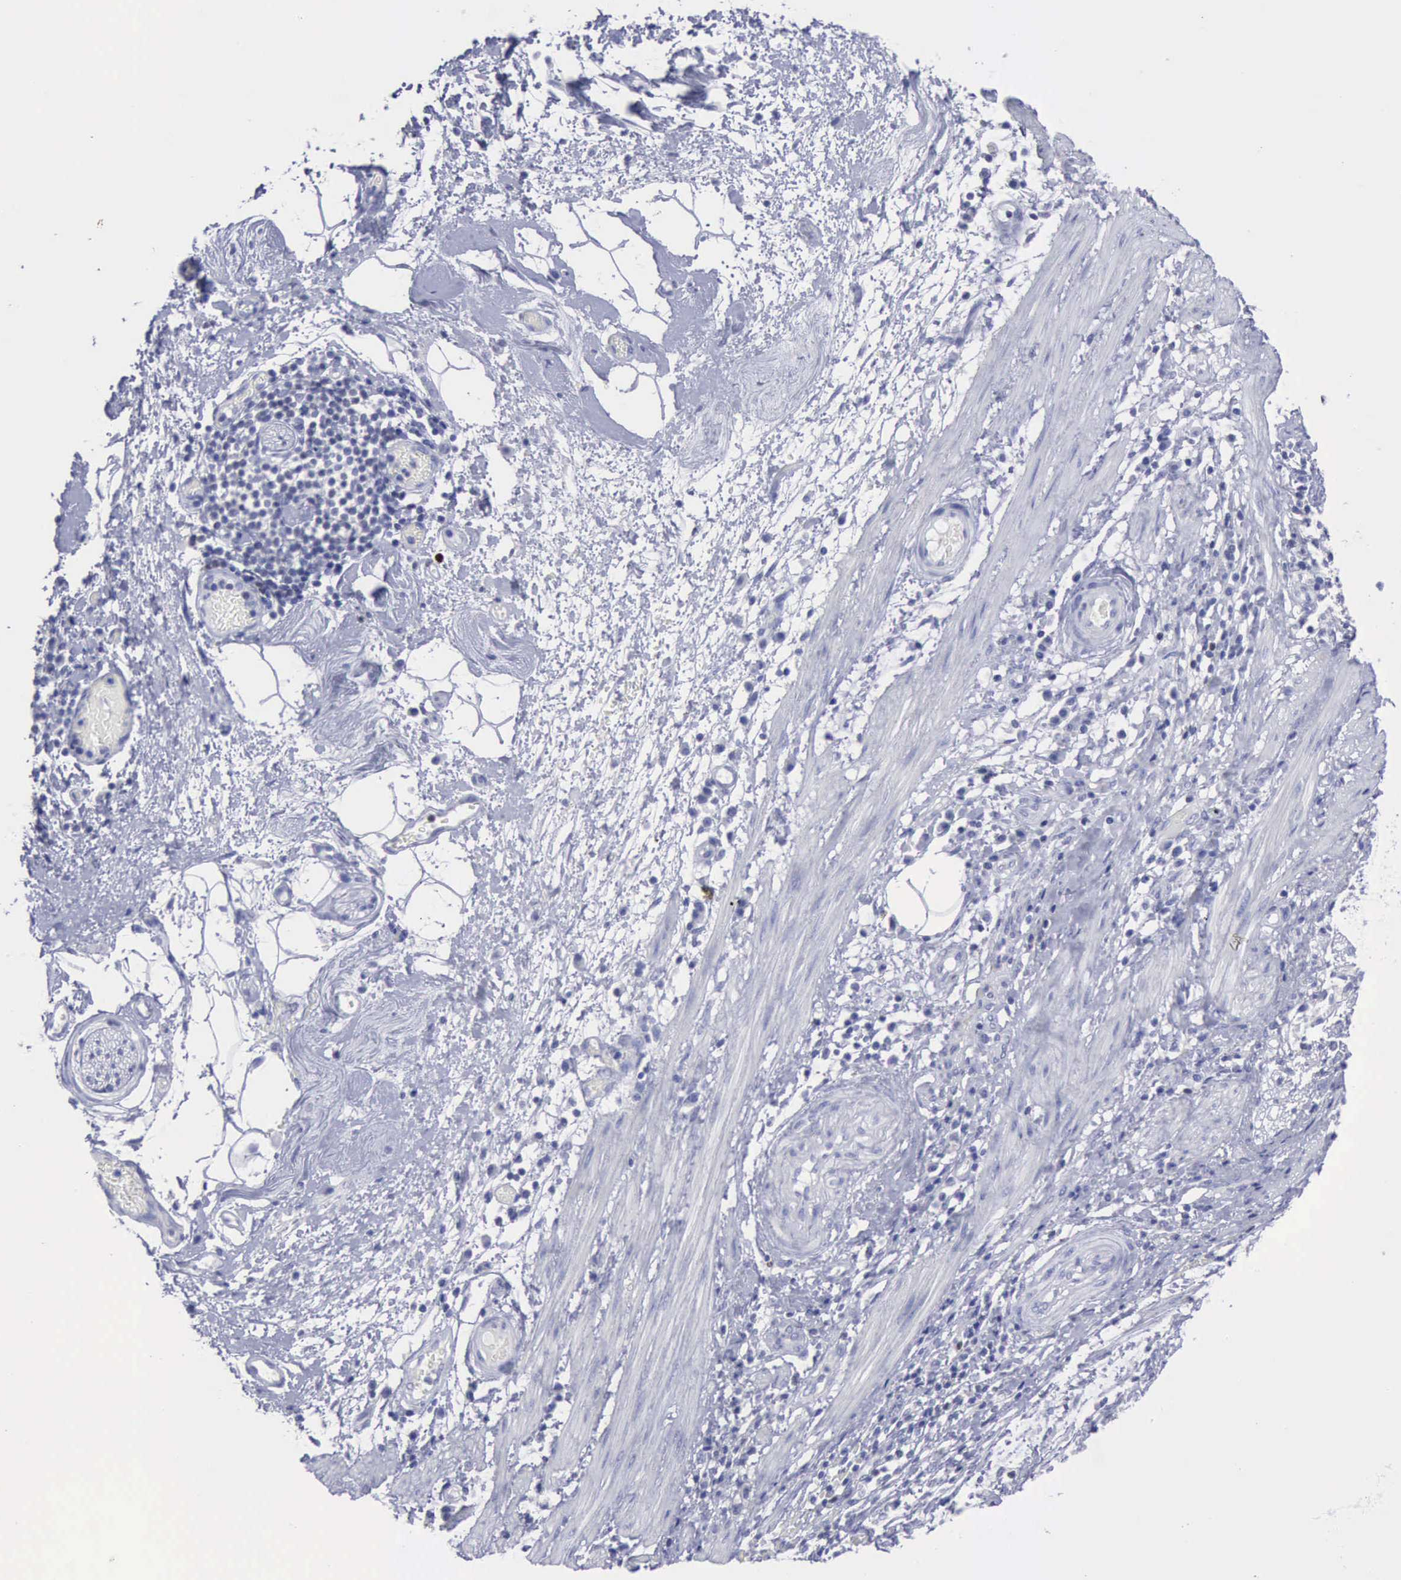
{"staining": {"intensity": "negative", "quantity": "none", "location": "none"}, "tissue": "stomach cancer", "cell_type": "Tumor cells", "image_type": "cancer", "snomed": [{"axis": "morphology", "description": "Adenocarcinoma, NOS"}, {"axis": "topography", "description": "Stomach, lower"}], "caption": "DAB immunohistochemical staining of human stomach cancer demonstrates no significant positivity in tumor cells. (Stains: DAB (3,3'-diaminobenzidine) immunohistochemistry (IHC) with hematoxylin counter stain, Microscopy: brightfield microscopy at high magnification).", "gene": "SATB2", "patient": {"sex": "female", "age": 86}}